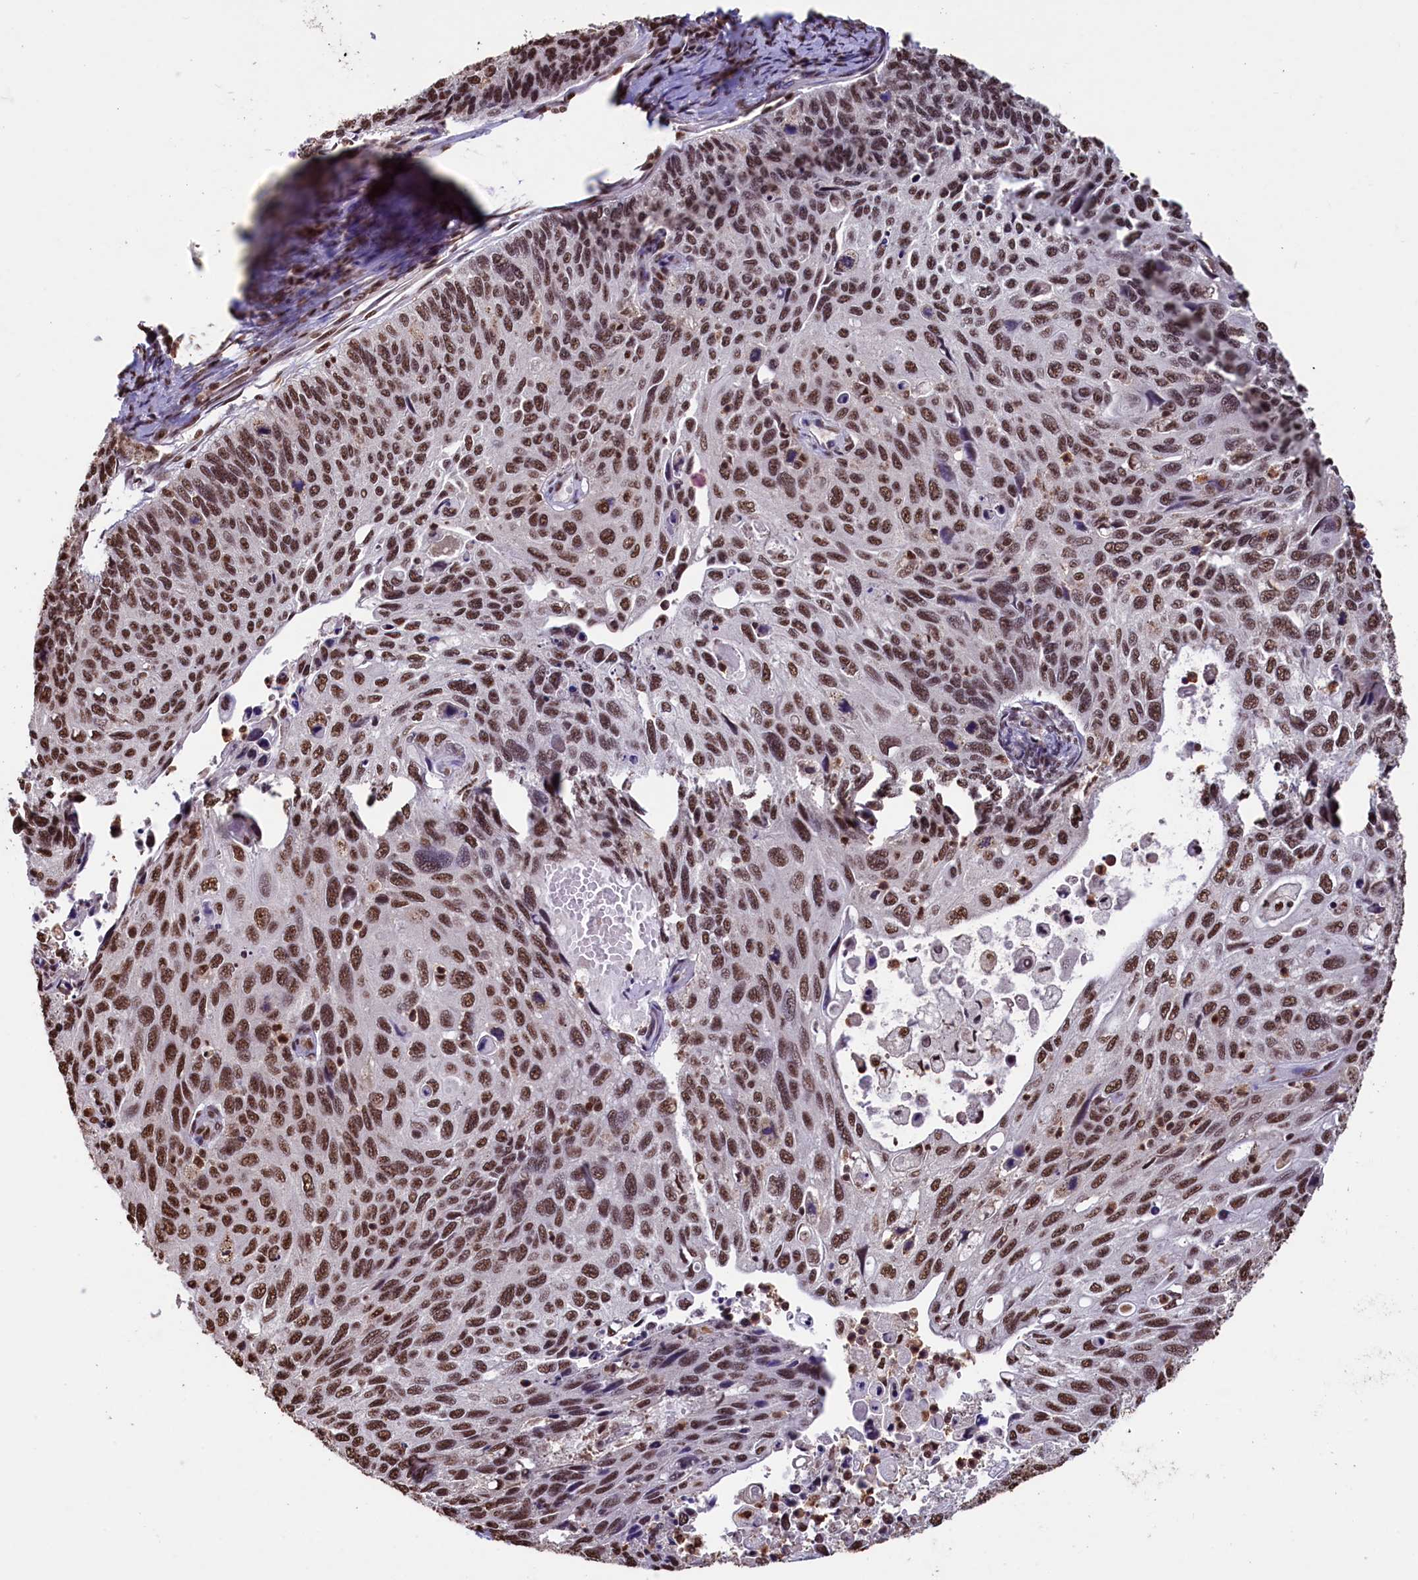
{"staining": {"intensity": "strong", "quantity": ">75%", "location": "nuclear"}, "tissue": "cervical cancer", "cell_type": "Tumor cells", "image_type": "cancer", "snomed": [{"axis": "morphology", "description": "Squamous cell carcinoma, NOS"}, {"axis": "topography", "description": "Cervix"}], "caption": "The immunohistochemical stain labels strong nuclear staining in tumor cells of squamous cell carcinoma (cervical) tissue.", "gene": "SNRPD2", "patient": {"sex": "female", "age": 70}}